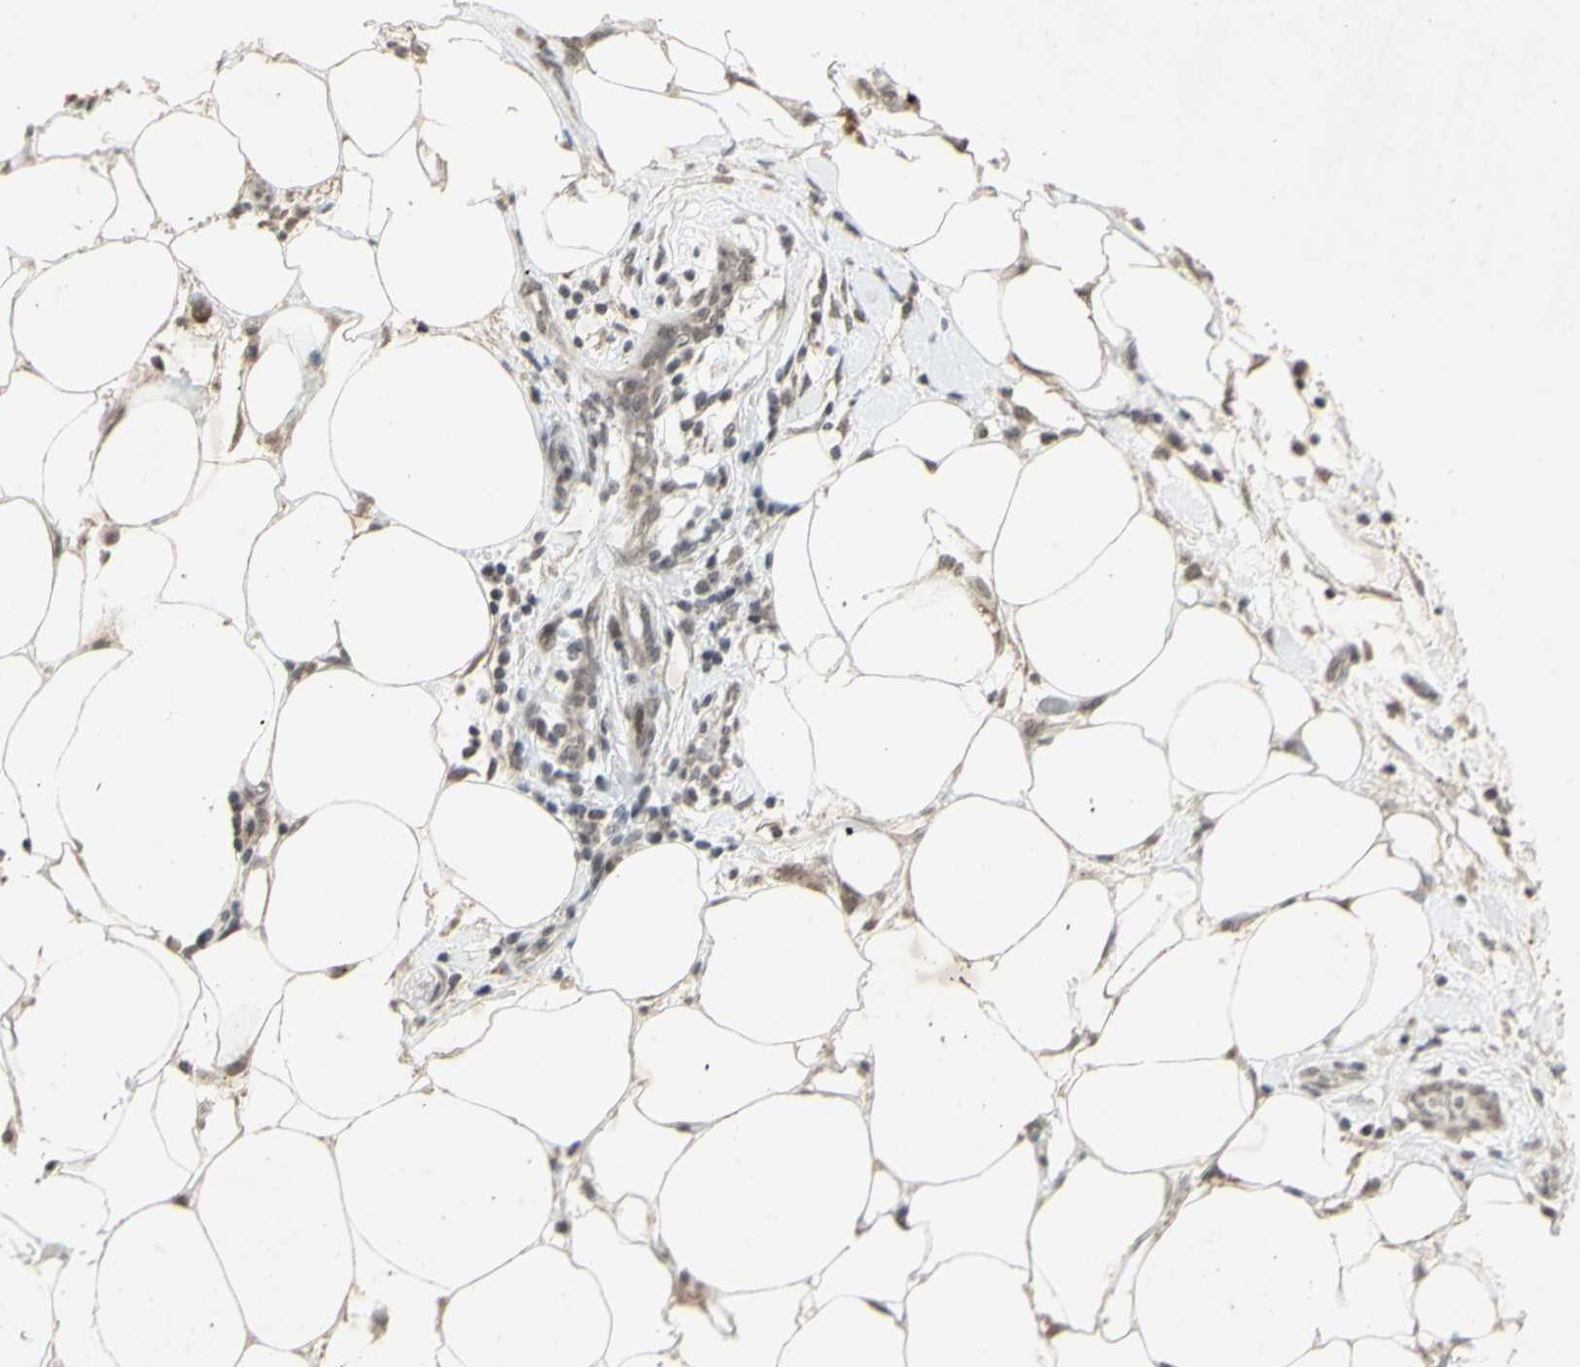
{"staining": {"intensity": "strong", "quantity": ">75%", "location": "cytoplasmic/membranous,nuclear"}, "tissue": "pancreatic cancer", "cell_type": "Tumor cells", "image_type": "cancer", "snomed": [{"axis": "morphology", "description": "Adenocarcinoma, NOS"}, {"axis": "topography", "description": "Pancreas"}], "caption": "DAB (3,3'-diaminobenzidine) immunohistochemical staining of human pancreatic cancer (adenocarcinoma) shows strong cytoplasmic/membranous and nuclear protein staining in approximately >75% of tumor cells. The staining was performed using DAB to visualize the protein expression in brown, while the nuclei were stained in blue with hematoxylin (Magnification: 20x).", "gene": "CENPB", "patient": {"sex": "female", "age": 71}}